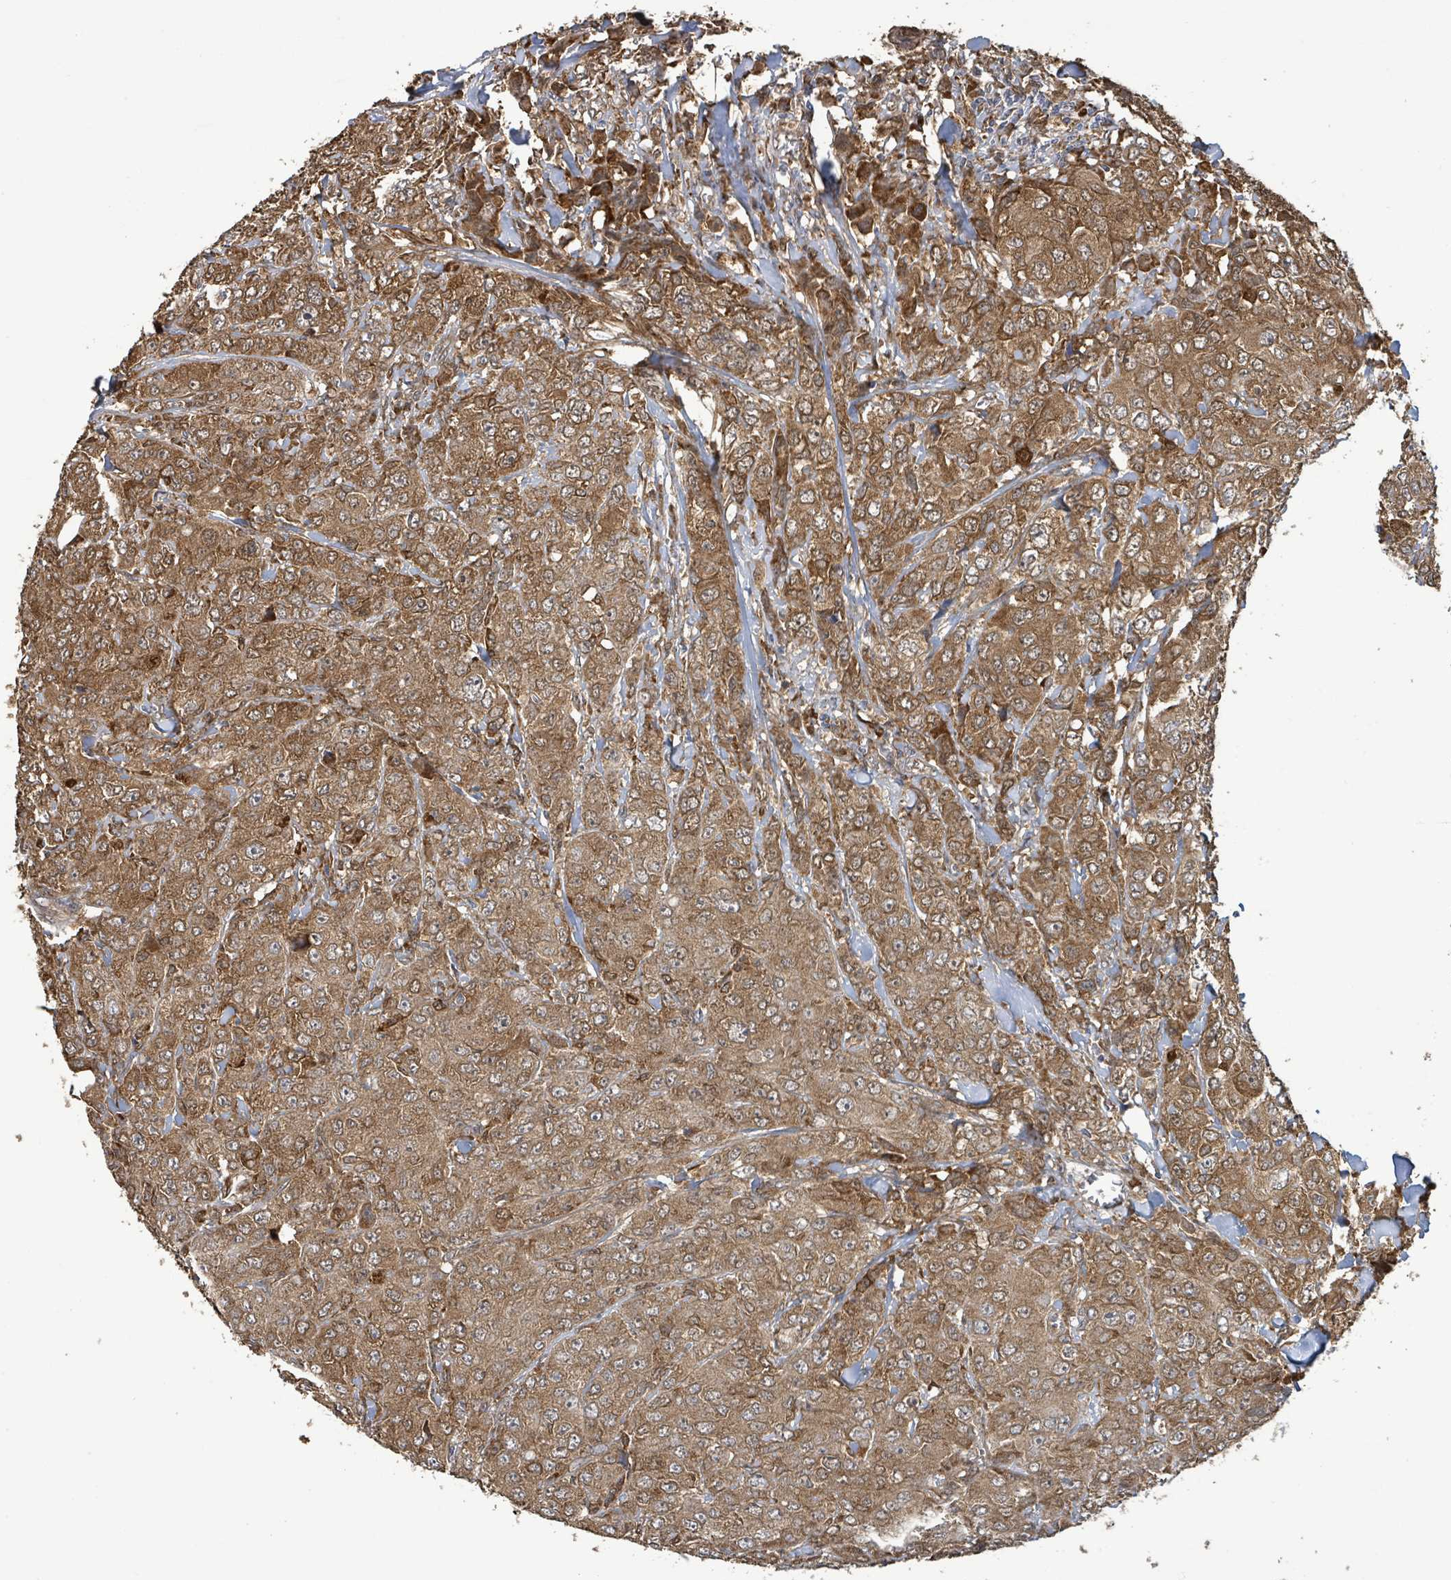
{"staining": {"intensity": "moderate", "quantity": ">75%", "location": "cytoplasmic/membranous"}, "tissue": "breast cancer", "cell_type": "Tumor cells", "image_type": "cancer", "snomed": [{"axis": "morphology", "description": "Duct carcinoma"}, {"axis": "topography", "description": "Breast"}], "caption": "Protein staining of breast cancer (infiltrating ductal carcinoma) tissue demonstrates moderate cytoplasmic/membranous positivity in approximately >75% of tumor cells. The protein of interest is shown in brown color, while the nuclei are stained blue.", "gene": "ARPIN", "patient": {"sex": "female", "age": 43}}